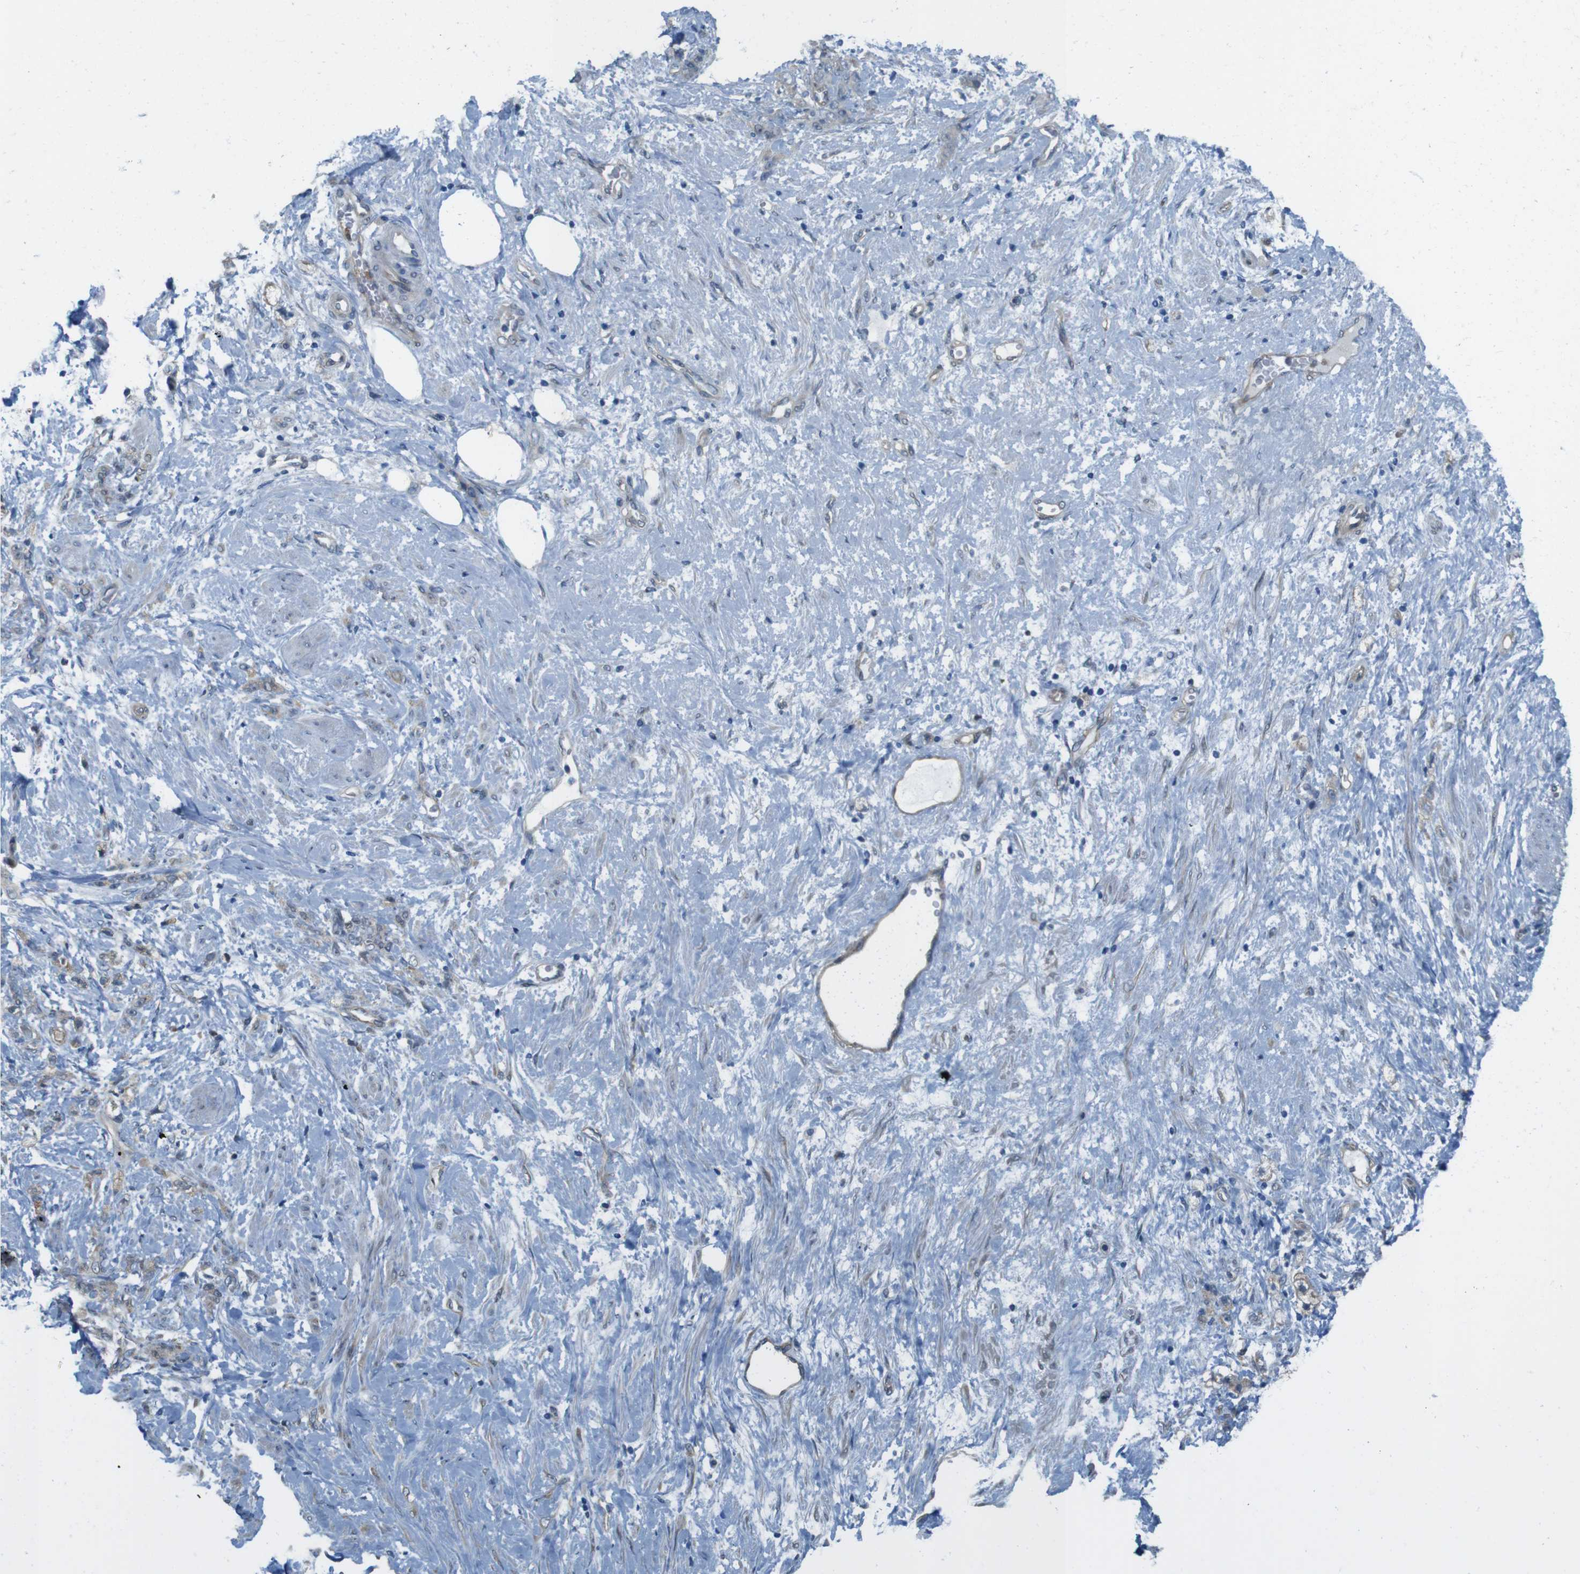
{"staining": {"intensity": "weak", "quantity": ">75%", "location": "cytoplasmic/membranous"}, "tissue": "stomach cancer", "cell_type": "Tumor cells", "image_type": "cancer", "snomed": [{"axis": "morphology", "description": "Adenocarcinoma, NOS"}, {"axis": "topography", "description": "Stomach"}], "caption": "A brown stain highlights weak cytoplasmic/membranous positivity of a protein in human stomach cancer tumor cells.", "gene": "SKI", "patient": {"sex": "male", "age": 82}}